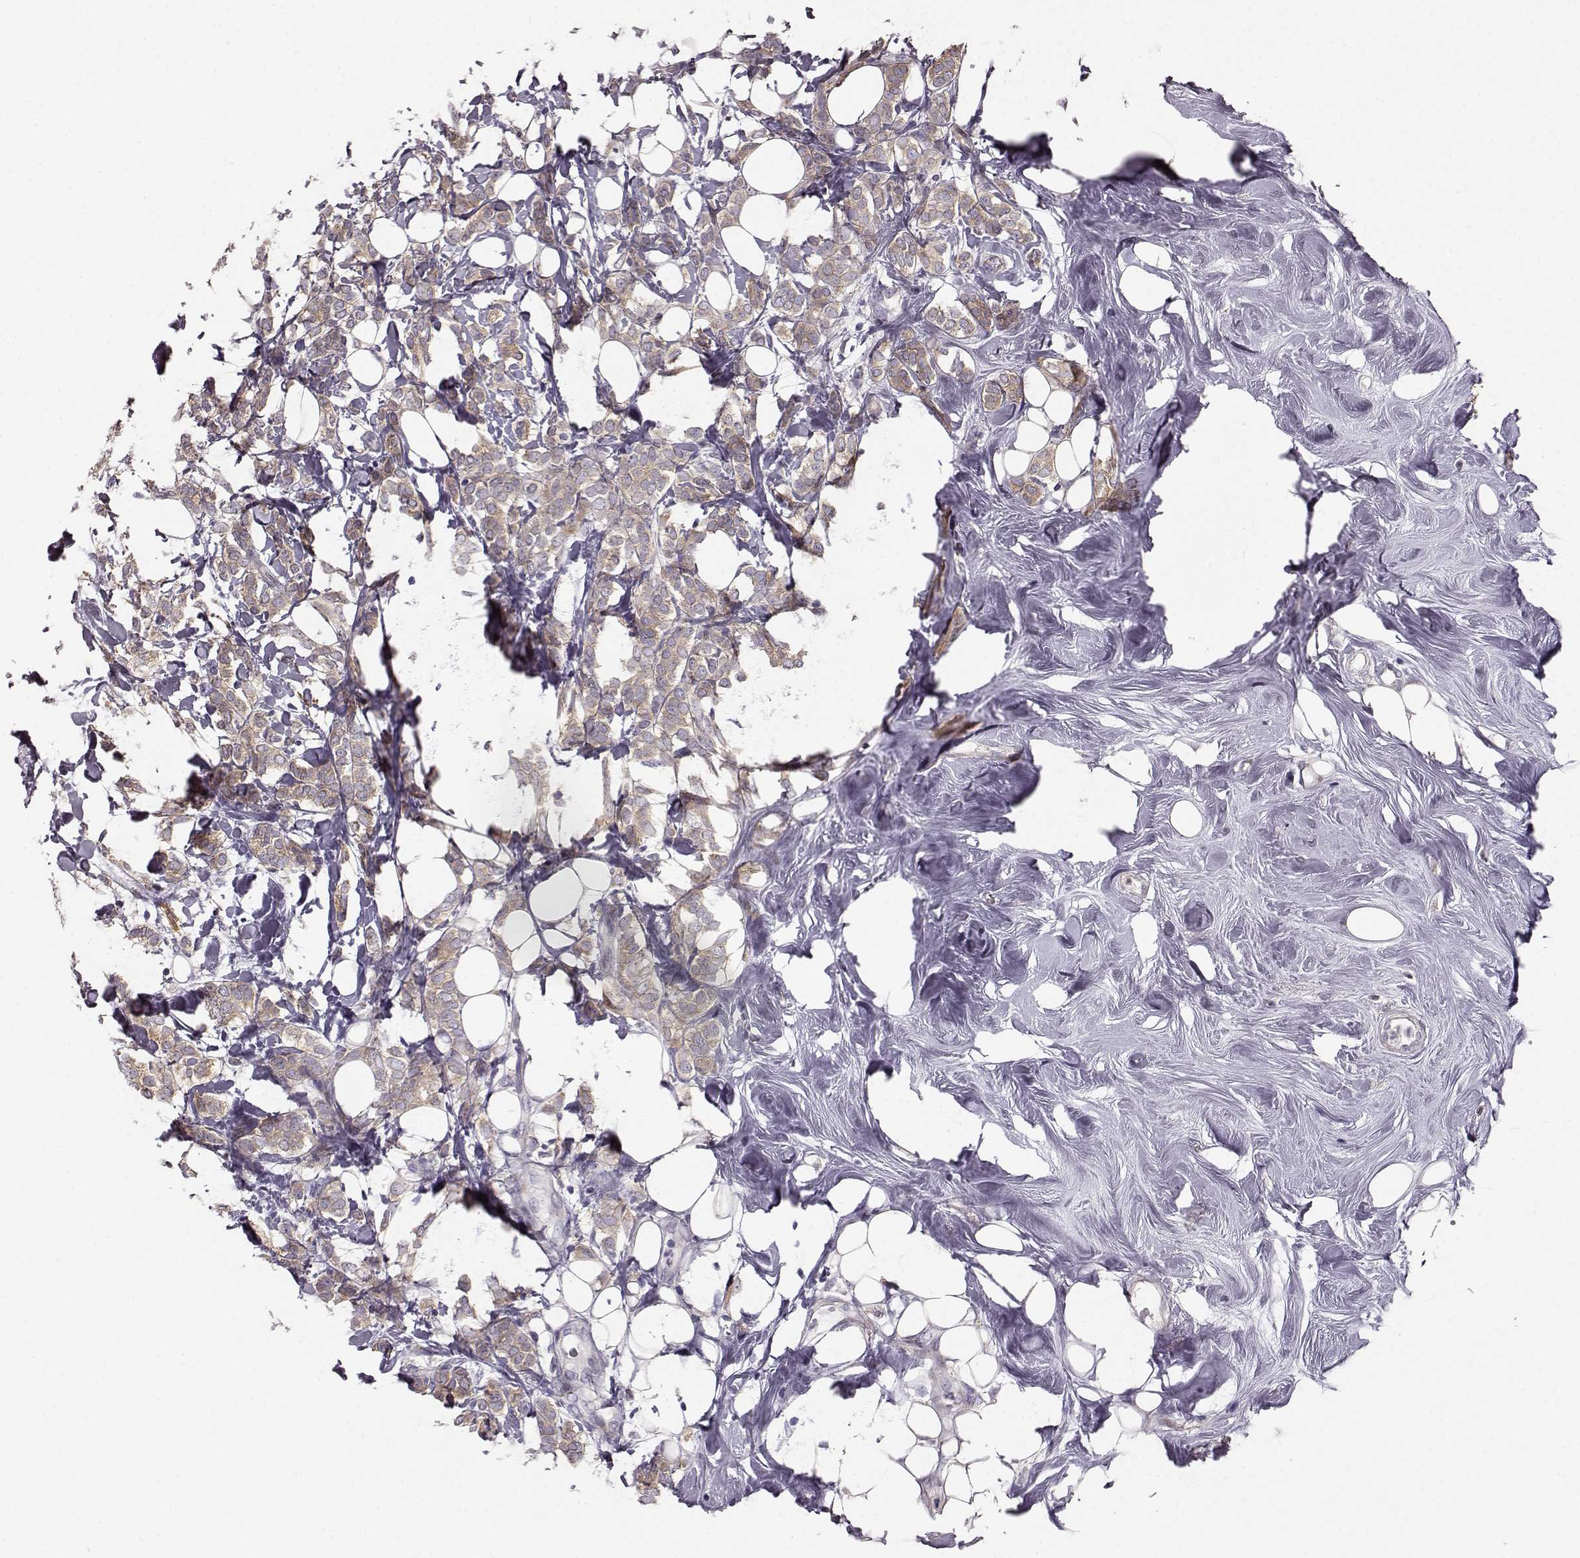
{"staining": {"intensity": "weak", "quantity": ">75%", "location": "cytoplasmic/membranous"}, "tissue": "breast cancer", "cell_type": "Tumor cells", "image_type": "cancer", "snomed": [{"axis": "morphology", "description": "Lobular carcinoma"}, {"axis": "topography", "description": "Breast"}], "caption": "Immunohistochemistry (IHC) micrograph of neoplastic tissue: breast lobular carcinoma stained using IHC demonstrates low levels of weak protein expression localized specifically in the cytoplasmic/membranous of tumor cells, appearing as a cytoplasmic/membranous brown color.", "gene": "GPR50", "patient": {"sex": "female", "age": 49}}